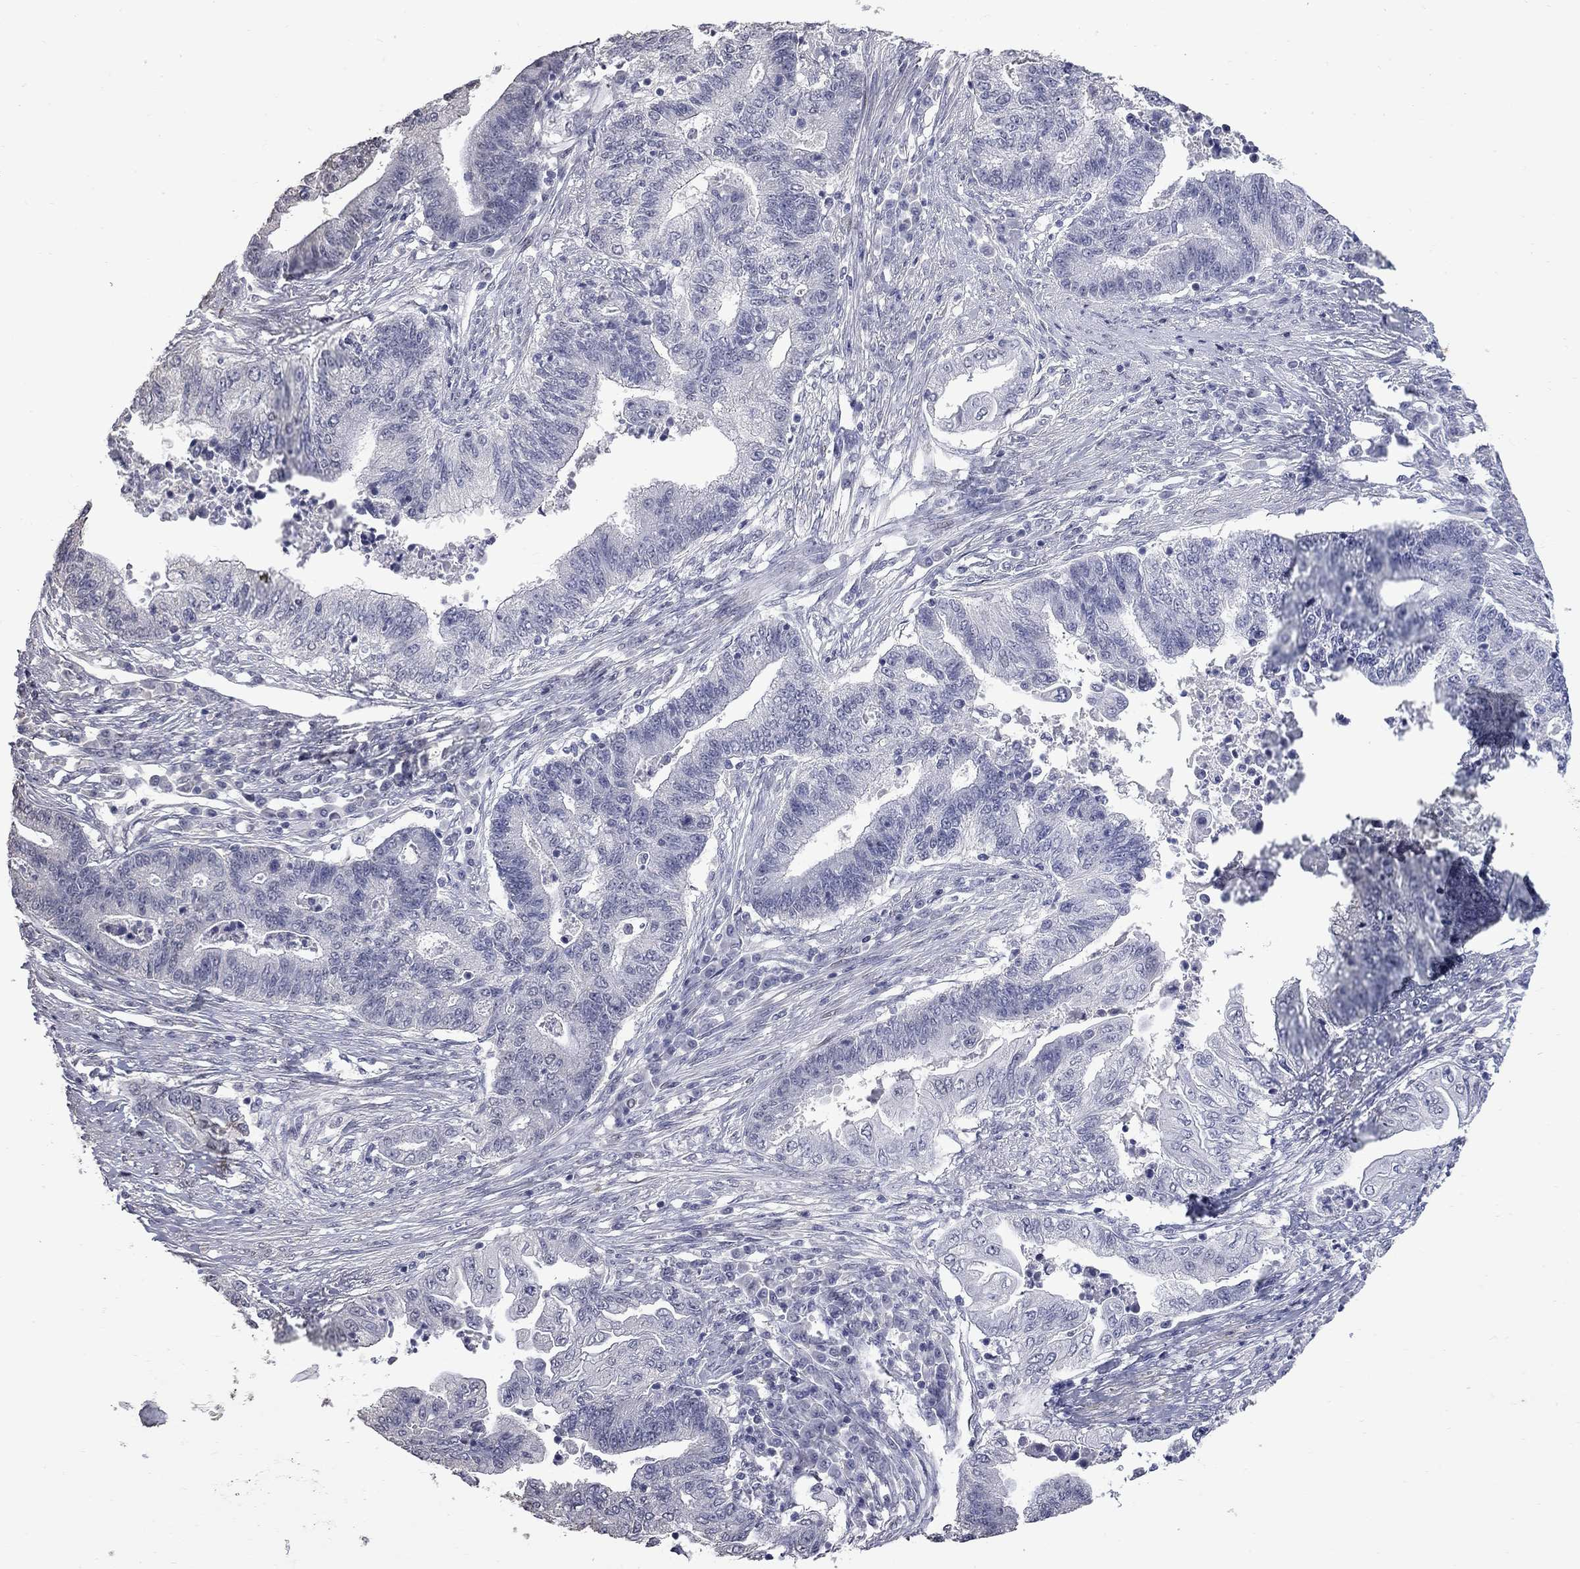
{"staining": {"intensity": "negative", "quantity": "none", "location": "none"}, "tissue": "endometrial cancer", "cell_type": "Tumor cells", "image_type": "cancer", "snomed": [{"axis": "morphology", "description": "Adenocarcinoma, NOS"}, {"axis": "topography", "description": "Uterus"}, {"axis": "topography", "description": "Endometrium"}], "caption": "Tumor cells show no significant protein staining in endometrial cancer. Brightfield microscopy of immunohistochemistry stained with DAB (brown) and hematoxylin (blue), captured at high magnification.", "gene": "ZNF154", "patient": {"sex": "female", "age": 54}}